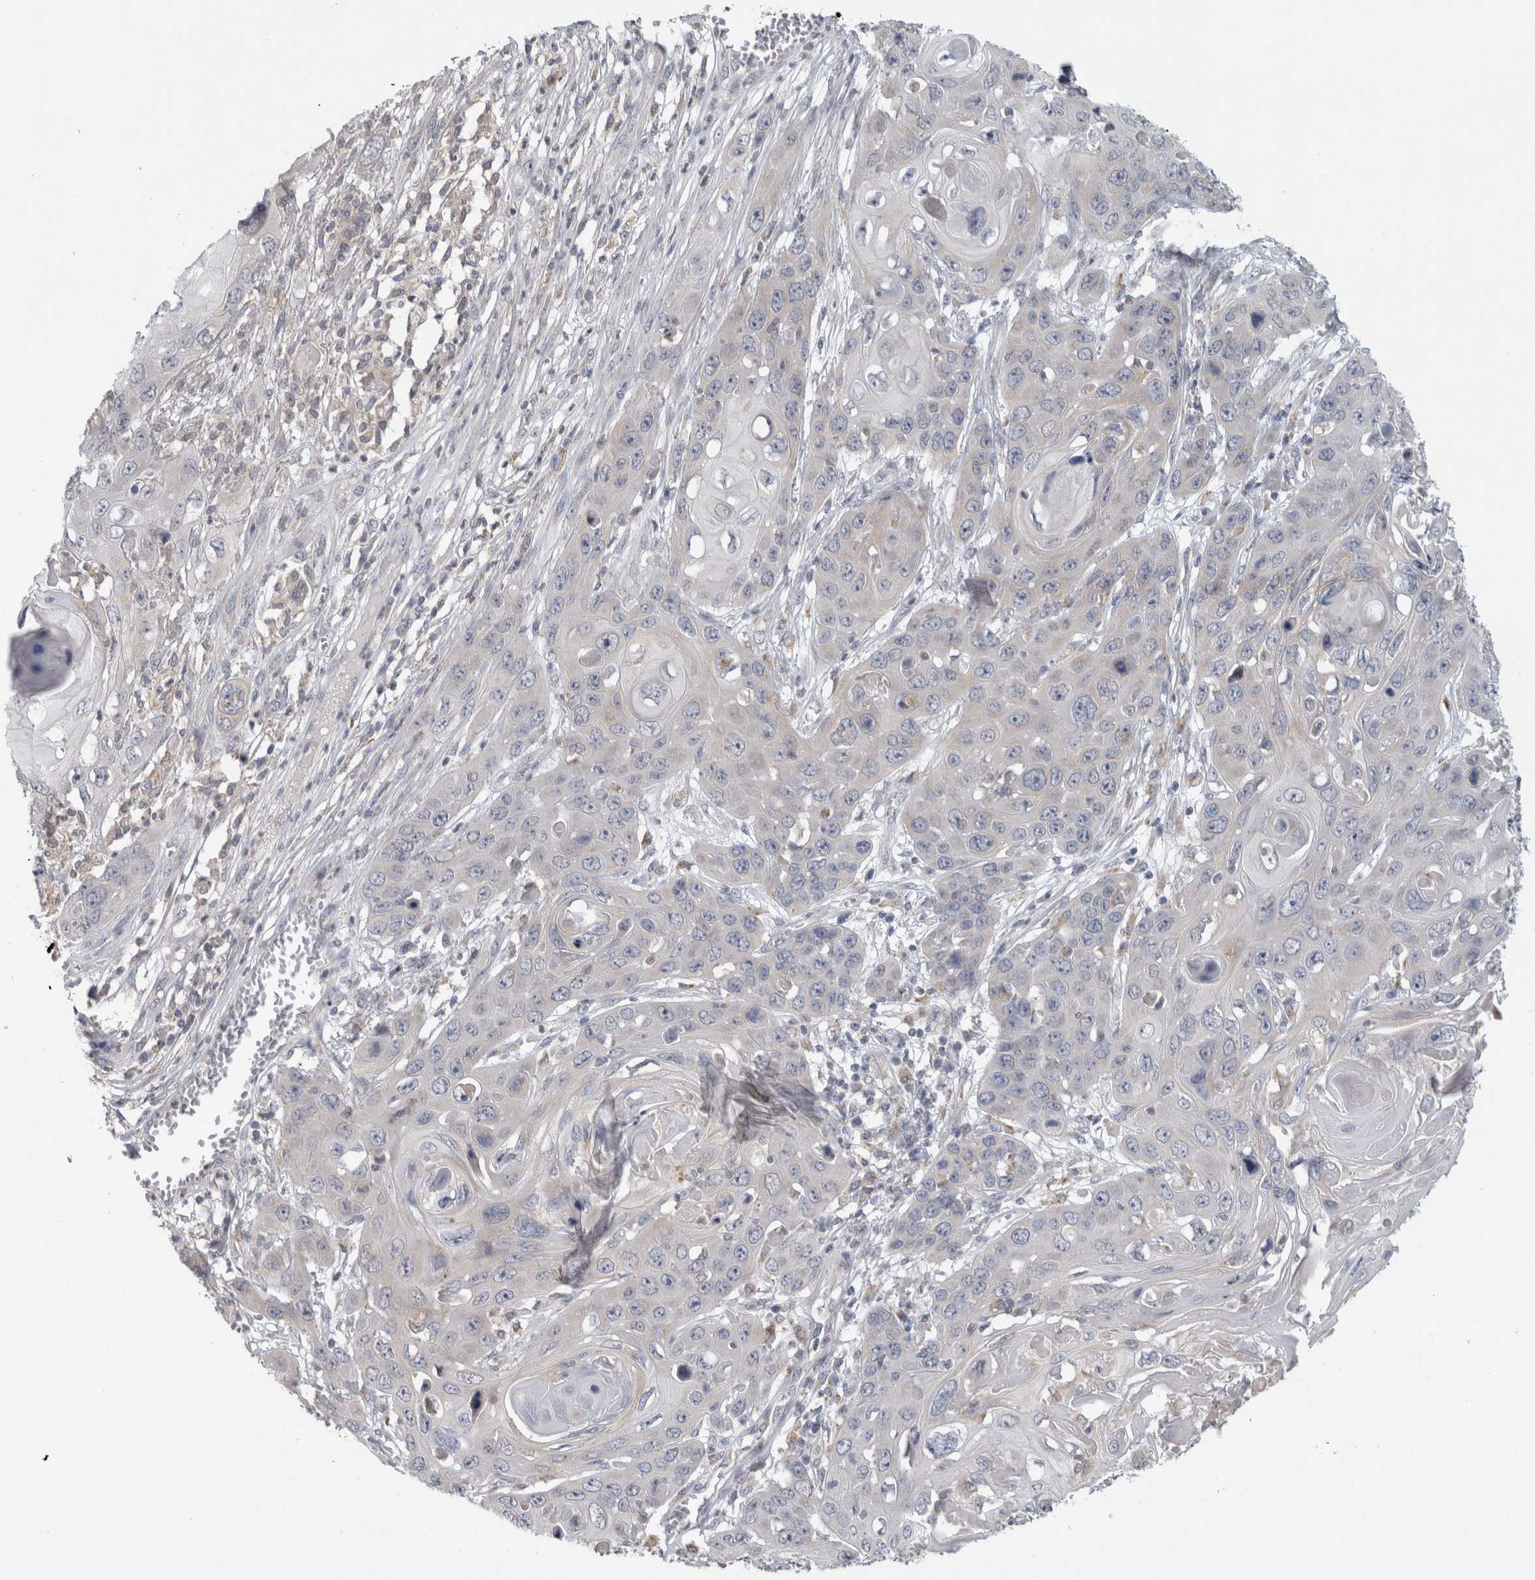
{"staining": {"intensity": "negative", "quantity": "none", "location": "none"}, "tissue": "skin cancer", "cell_type": "Tumor cells", "image_type": "cancer", "snomed": [{"axis": "morphology", "description": "Squamous cell carcinoma, NOS"}, {"axis": "topography", "description": "Skin"}], "caption": "DAB immunohistochemical staining of human skin cancer demonstrates no significant expression in tumor cells.", "gene": "RAB18", "patient": {"sex": "male", "age": 55}}